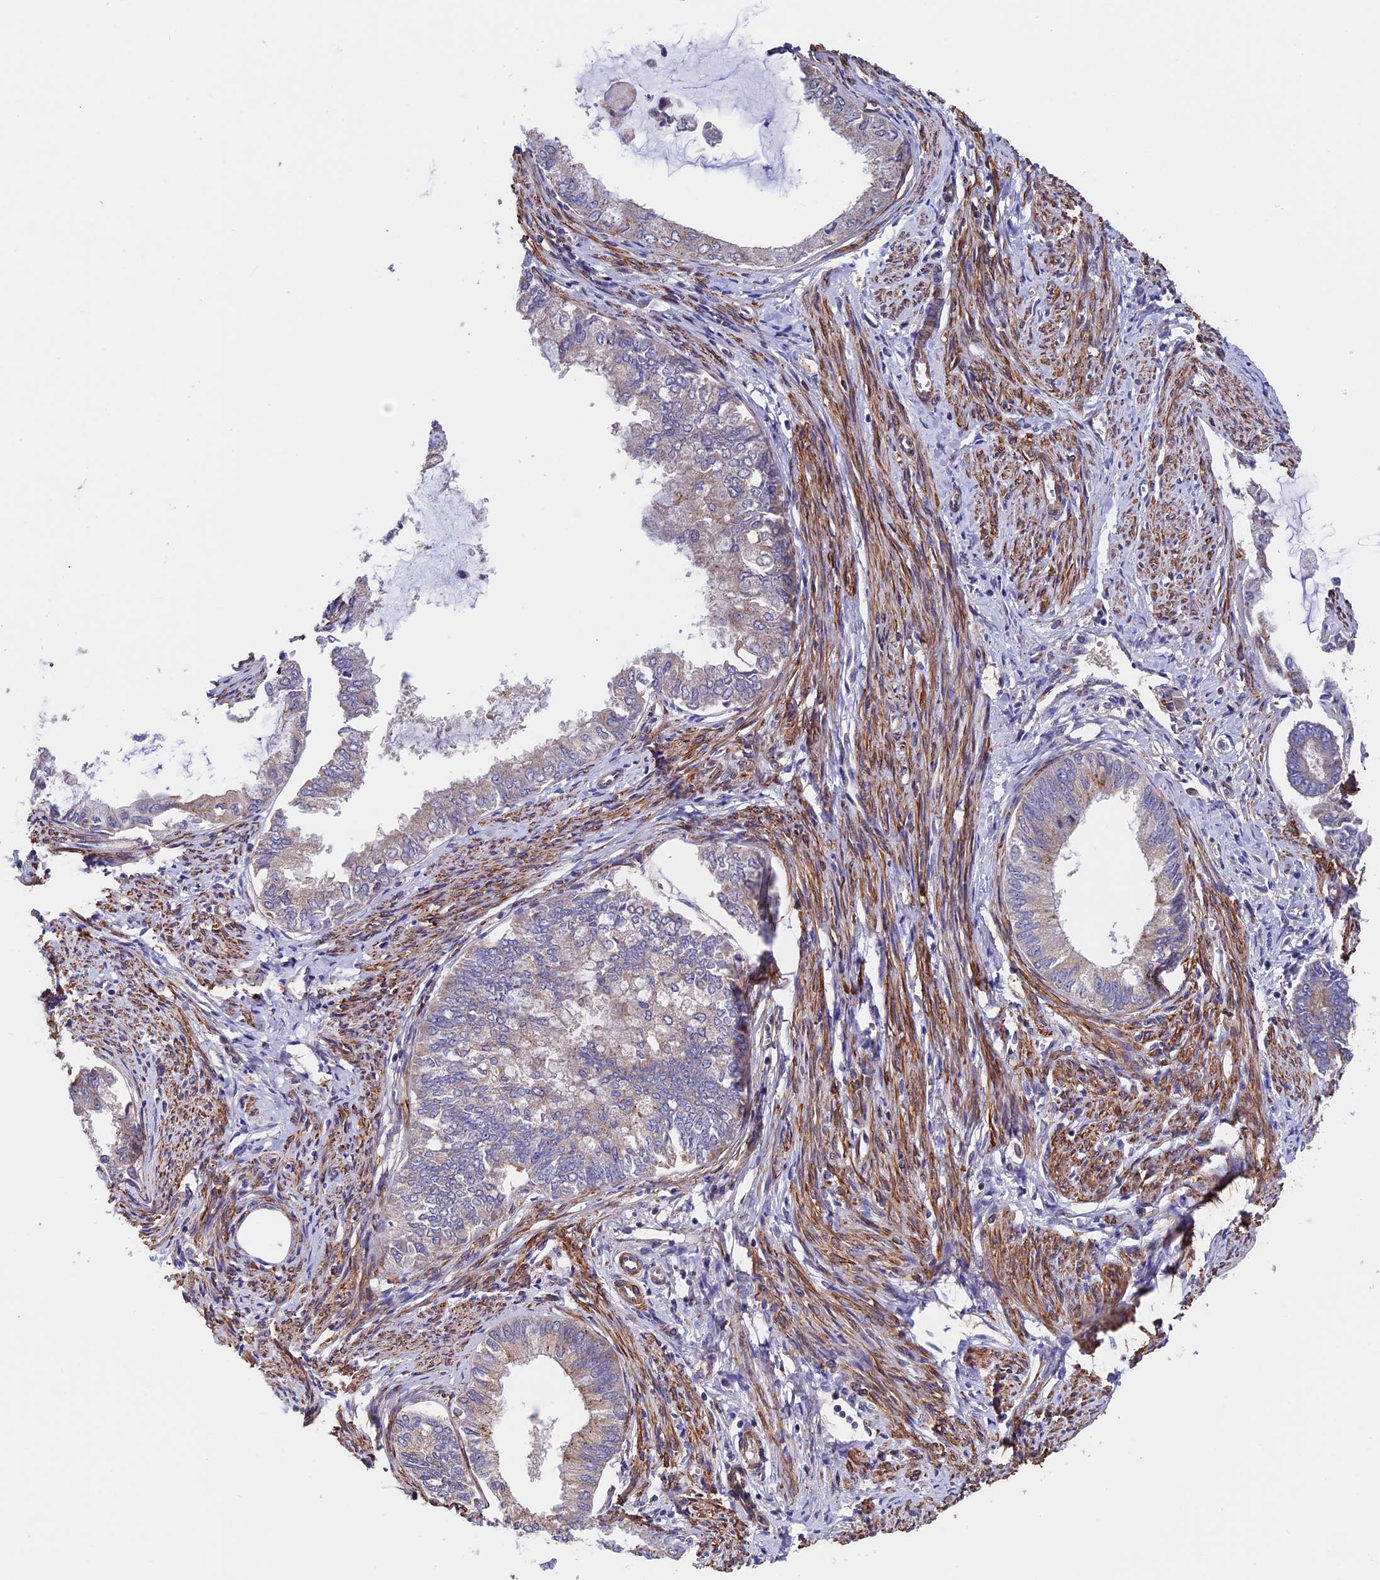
{"staining": {"intensity": "moderate", "quantity": "<25%", "location": "cytoplasmic/membranous"}, "tissue": "endometrial cancer", "cell_type": "Tumor cells", "image_type": "cancer", "snomed": [{"axis": "morphology", "description": "Adenocarcinoma, NOS"}, {"axis": "topography", "description": "Endometrium"}], "caption": "This micrograph exhibits immunohistochemistry (IHC) staining of adenocarcinoma (endometrial), with low moderate cytoplasmic/membranous staining in approximately <25% of tumor cells.", "gene": "SLC9A5", "patient": {"sex": "female", "age": 86}}